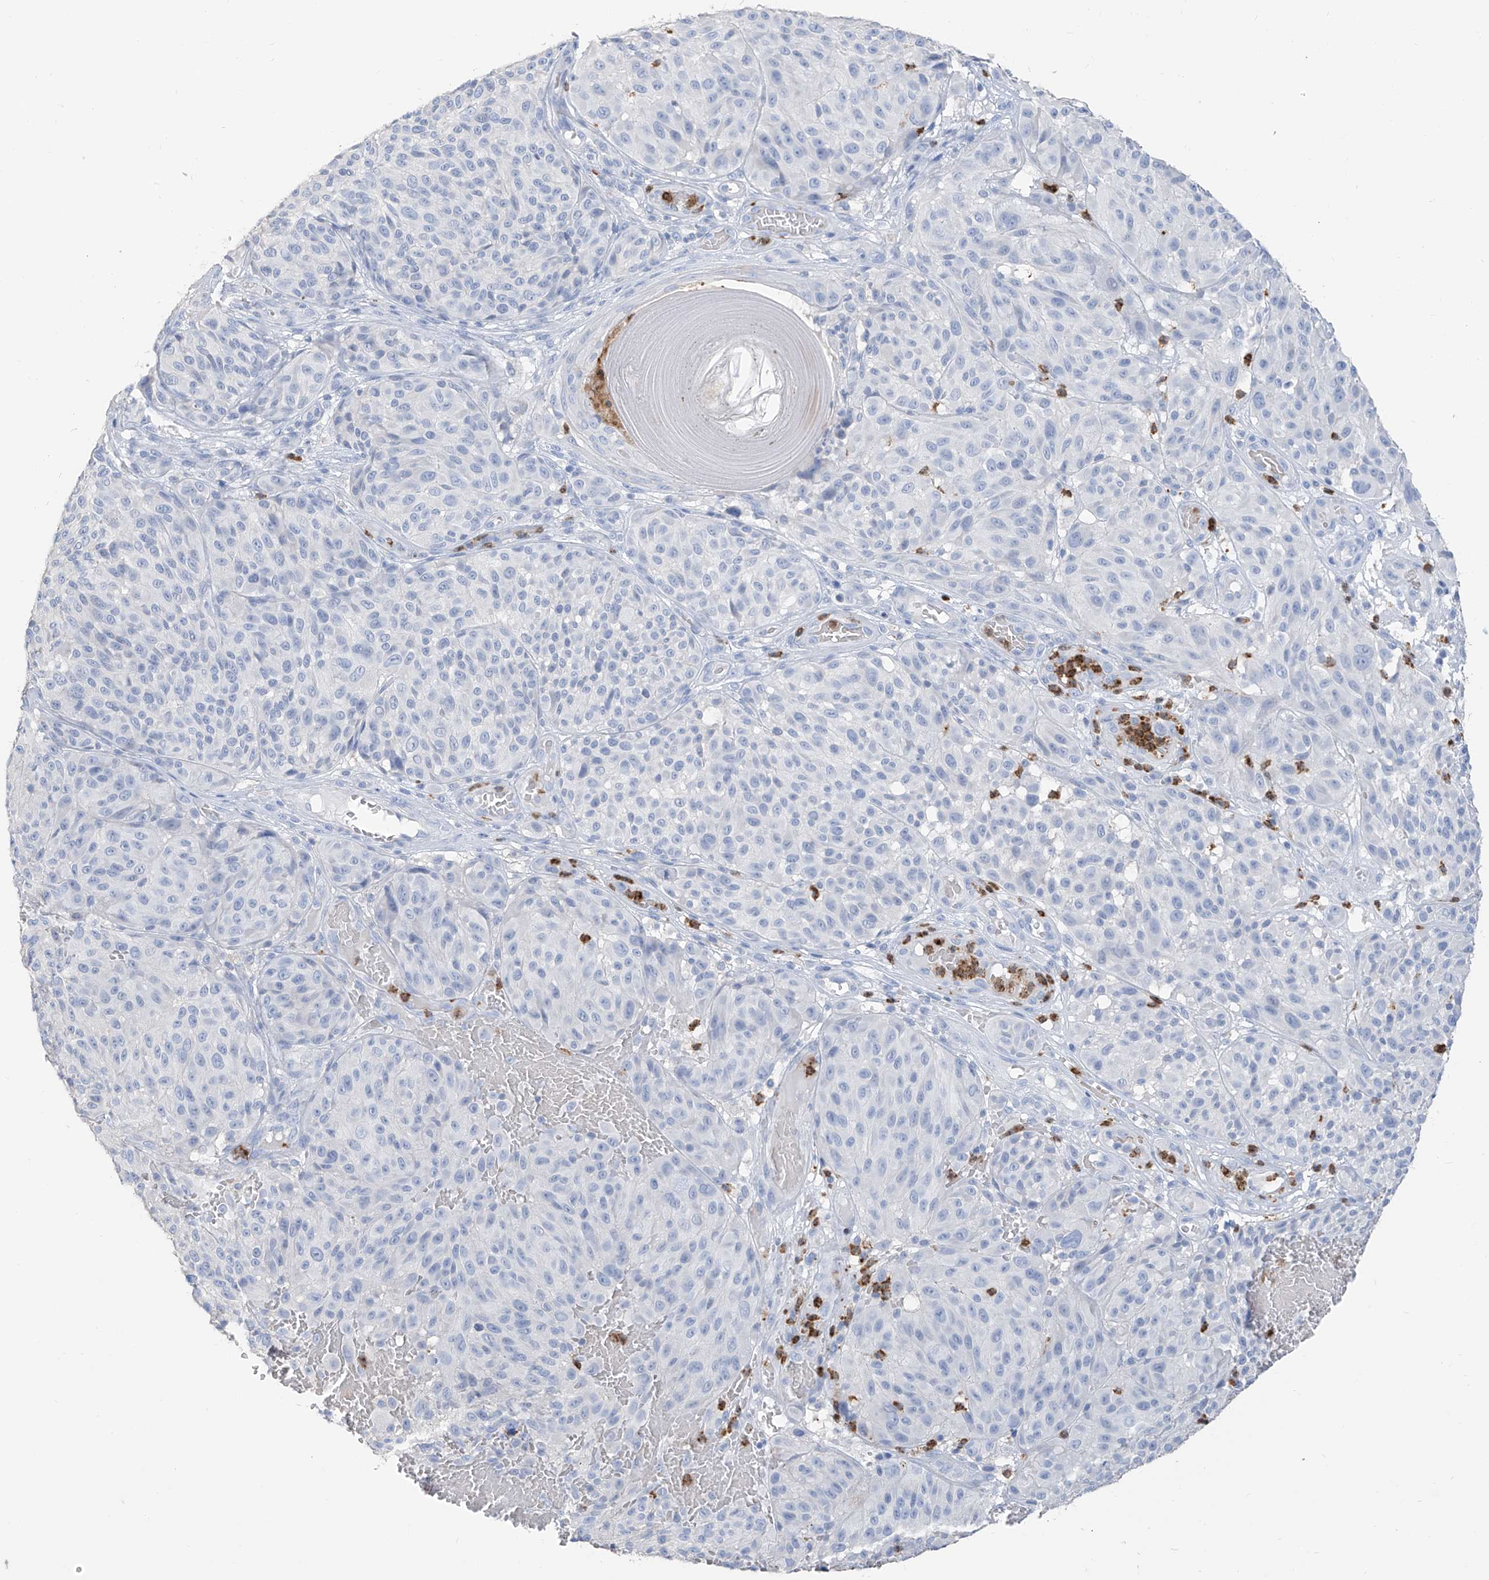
{"staining": {"intensity": "negative", "quantity": "none", "location": "none"}, "tissue": "melanoma", "cell_type": "Tumor cells", "image_type": "cancer", "snomed": [{"axis": "morphology", "description": "Malignant melanoma, NOS"}, {"axis": "topography", "description": "Skin"}], "caption": "High magnification brightfield microscopy of malignant melanoma stained with DAB (brown) and counterstained with hematoxylin (blue): tumor cells show no significant staining. The staining is performed using DAB (3,3'-diaminobenzidine) brown chromogen with nuclei counter-stained in using hematoxylin.", "gene": "PAFAH1B3", "patient": {"sex": "male", "age": 83}}